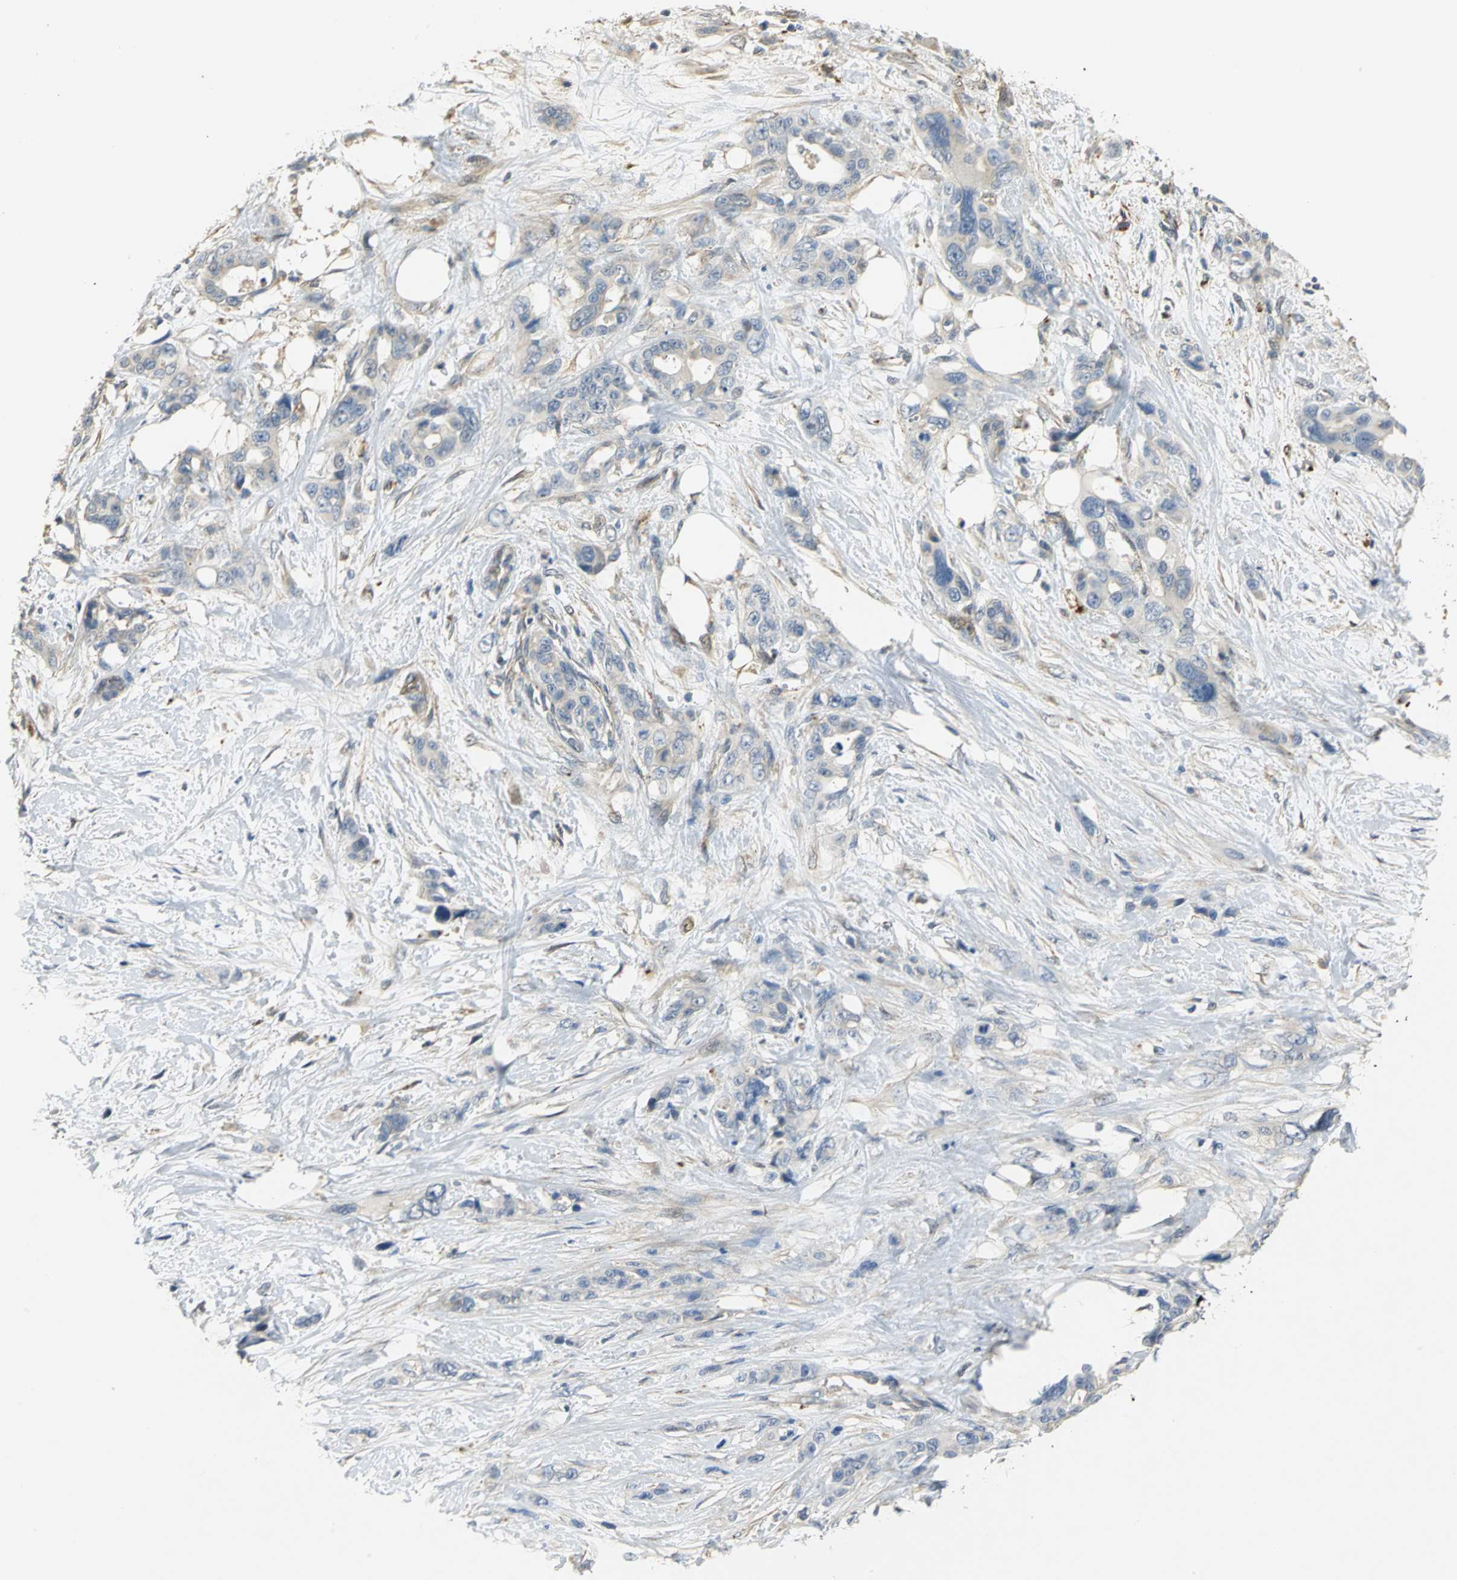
{"staining": {"intensity": "negative", "quantity": "none", "location": "none"}, "tissue": "pancreatic cancer", "cell_type": "Tumor cells", "image_type": "cancer", "snomed": [{"axis": "morphology", "description": "Adenocarcinoma, NOS"}, {"axis": "topography", "description": "Pancreas"}], "caption": "Immunohistochemistry of human adenocarcinoma (pancreatic) displays no positivity in tumor cells.", "gene": "IL17RB", "patient": {"sex": "male", "age": 46}}